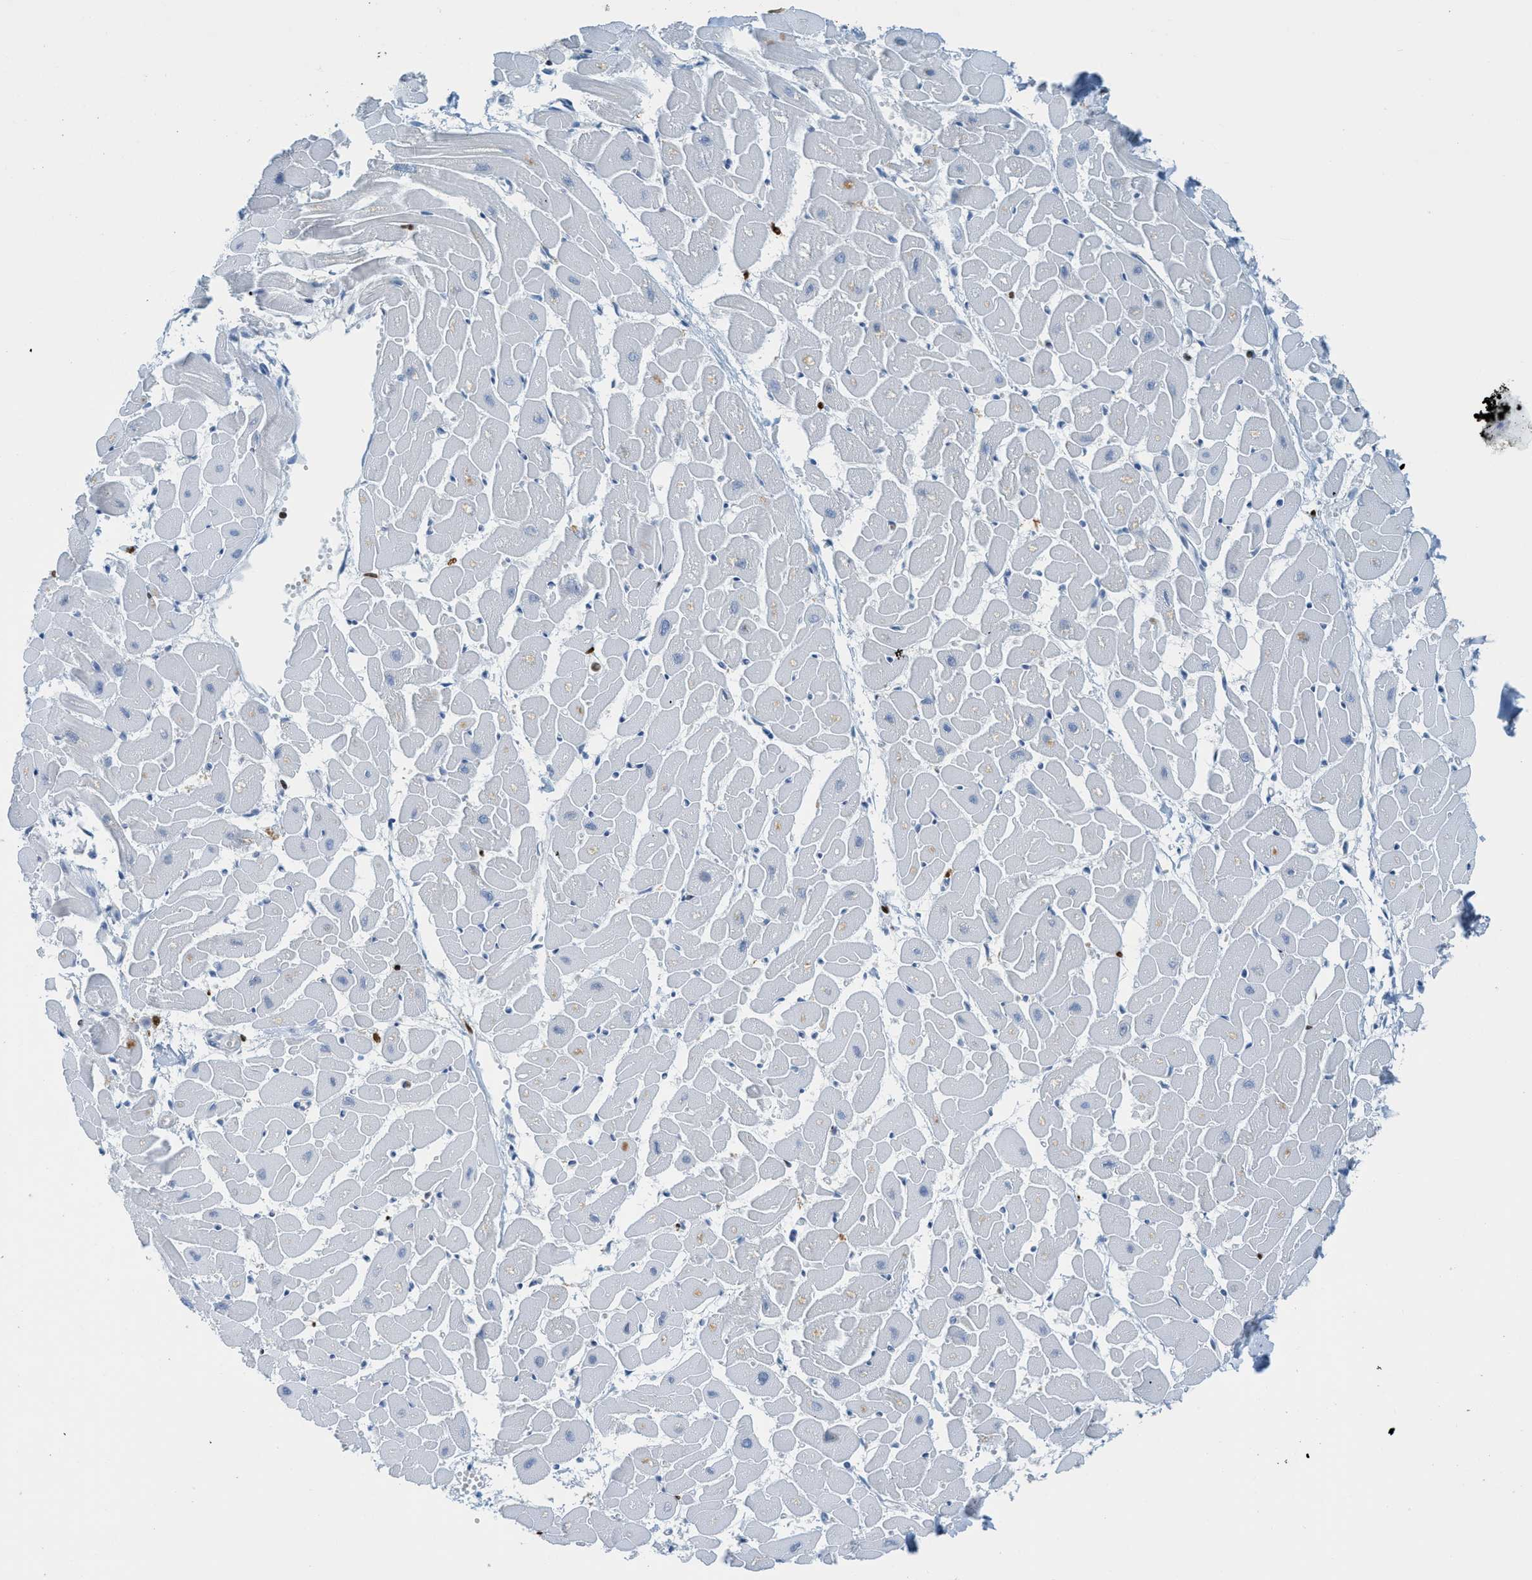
{"staining": {"intensity": "negative", "quantity": "none", "location": "none"}, "tissue": "heart muscle", "cell_type": "Cardiomyocytes", "image_type": "normal", "snomed": [{"axis": "morphology", "description": "Normal tissue, NOS"}, {"axis": "topography", "description": "Heart"}], "caption": "Human heart muscle stained for a protein using IHC exhibits no staining in cardiomyocytes.", "gene": "SH3D19", "patient": {"sex": "female", "age": 19}}